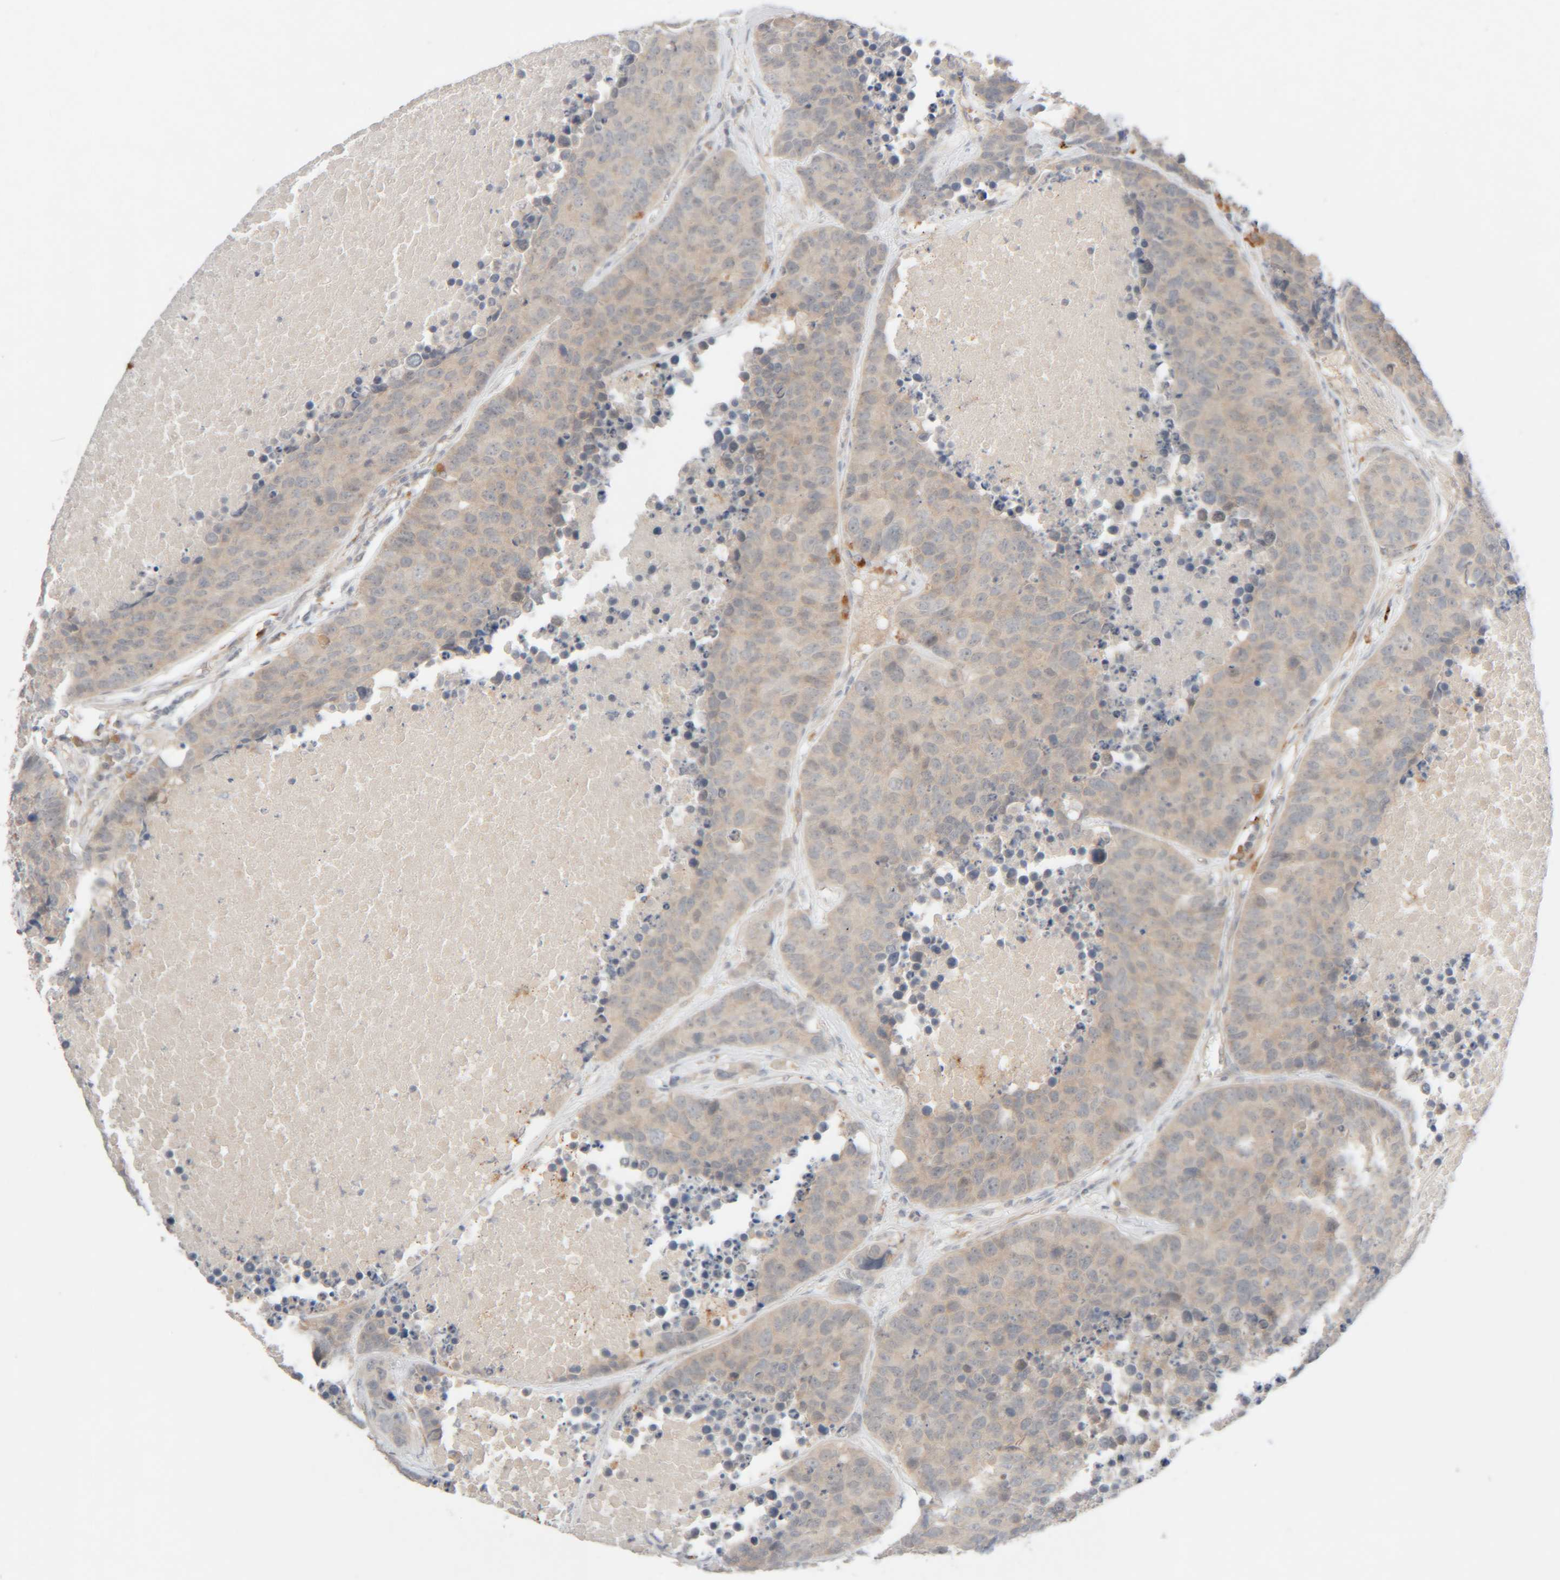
{"staining": {"intensity": "negative", "quantity": "none", "location": "none"}, "tissue": "carcinoid", "cell_type": "Tumor cells", "image_type": "cancer", "snomed": [{"axis": "morphology", "description": "Carcinoid, malignant, NOS"}, {"axis": "topography", "description": "Lung"}], "caption": "Image shows no protein positivity in tumor cells of carcinoid tissue.", "gene": "CHKA", "patient": {"sex": "male", "age": 60}}